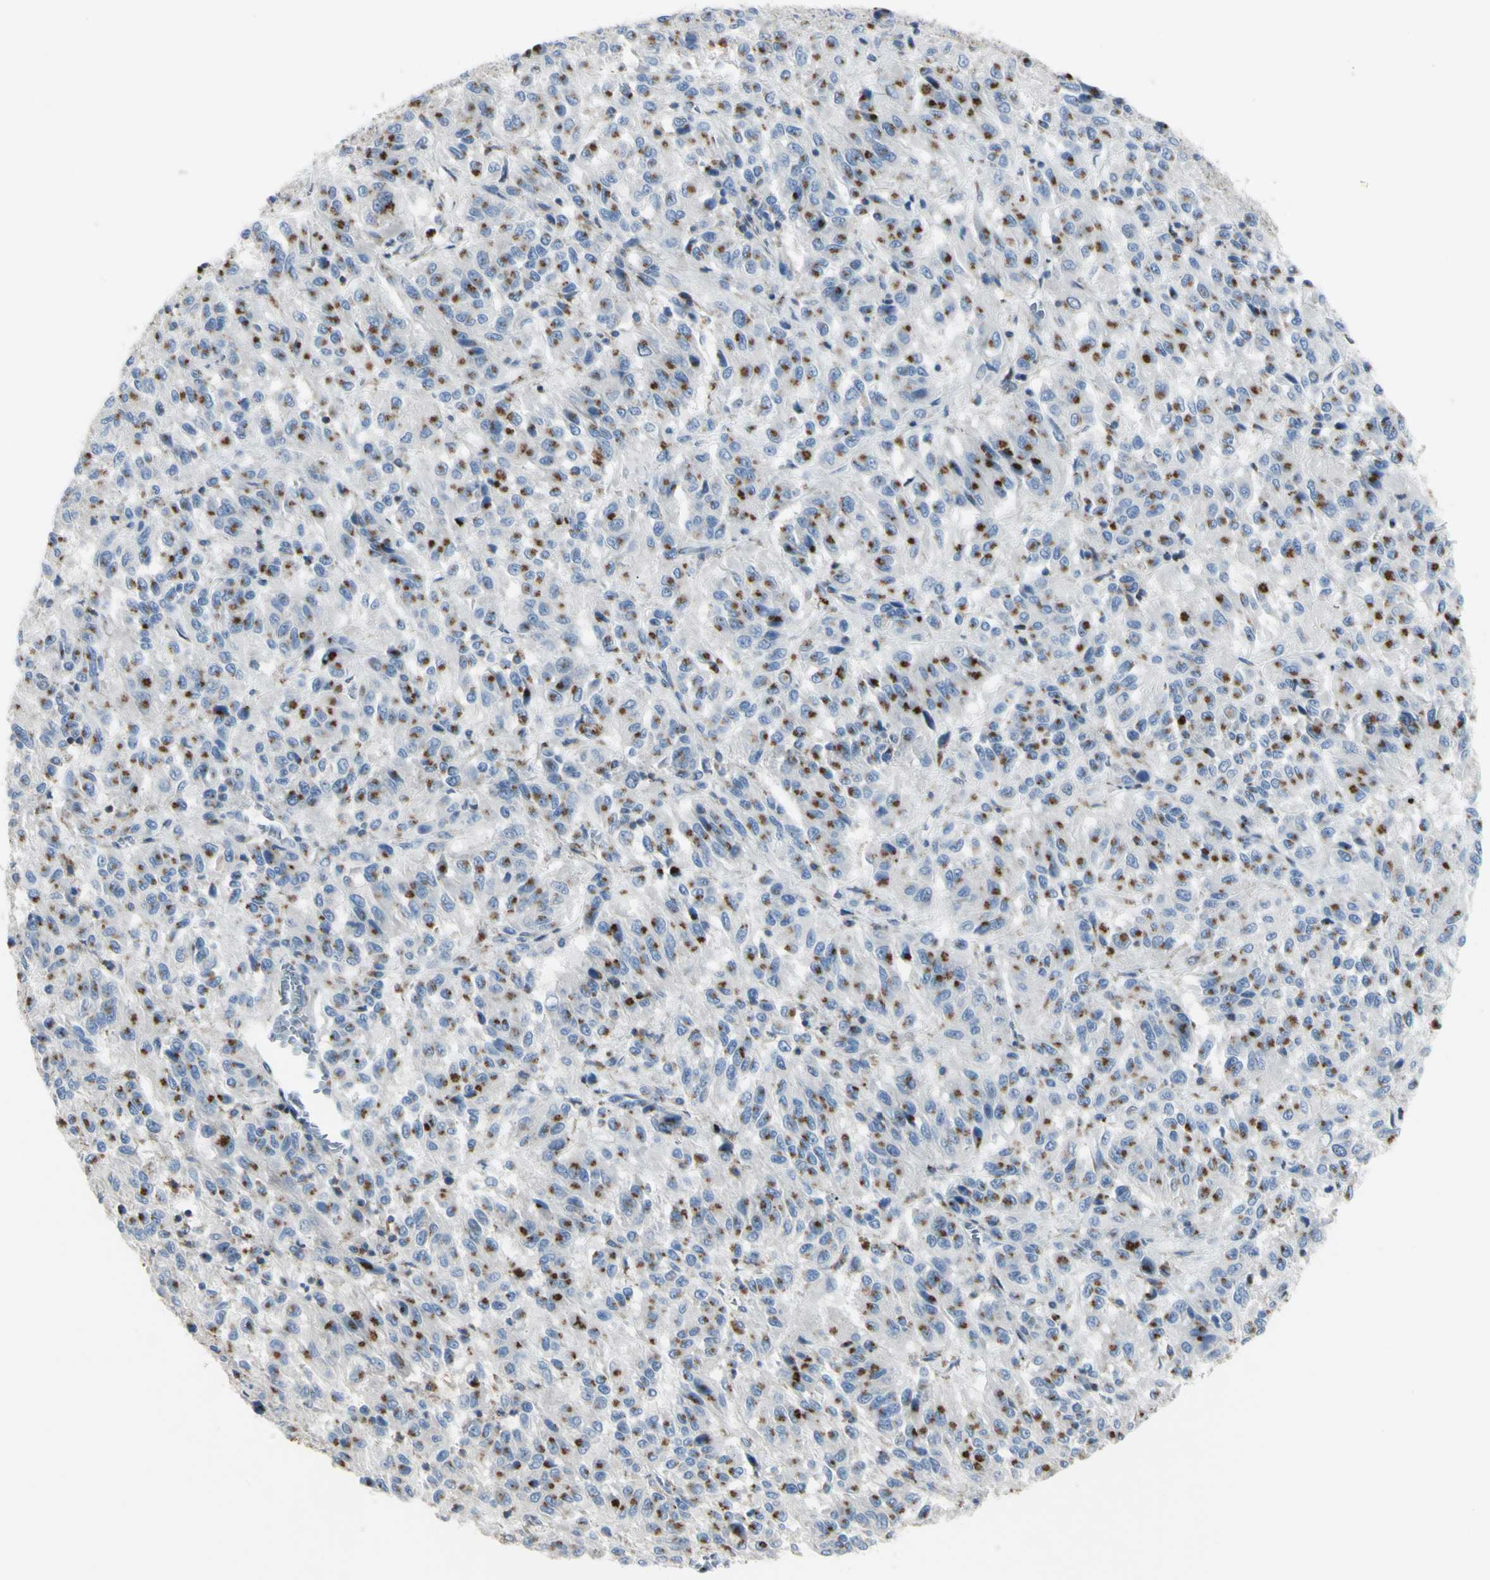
{"staining": {"intensity": "moderate", "quantity": "25%-75%", "location": "cytoplasmic/membranous"}, "tissue": "melanoma", "cell_type": "Tumor cells", "image_type": "cancer", "snomed": [{"axis": "morphology", "description": "Malignant melanoma, Metastatic site"}, {"axis": "topography", "description": "Lung"}], "caption": "Melanoma was stained to show a protein in brown. There is medium levels of moderate cytoplasmic/membranous positivity in about 25%-75% of tumor cells. (DAB IHC with brightfield microscopy, high magnification).", "gene": "B4GALT3", "patient": {"sex": "male", "age": 64}}